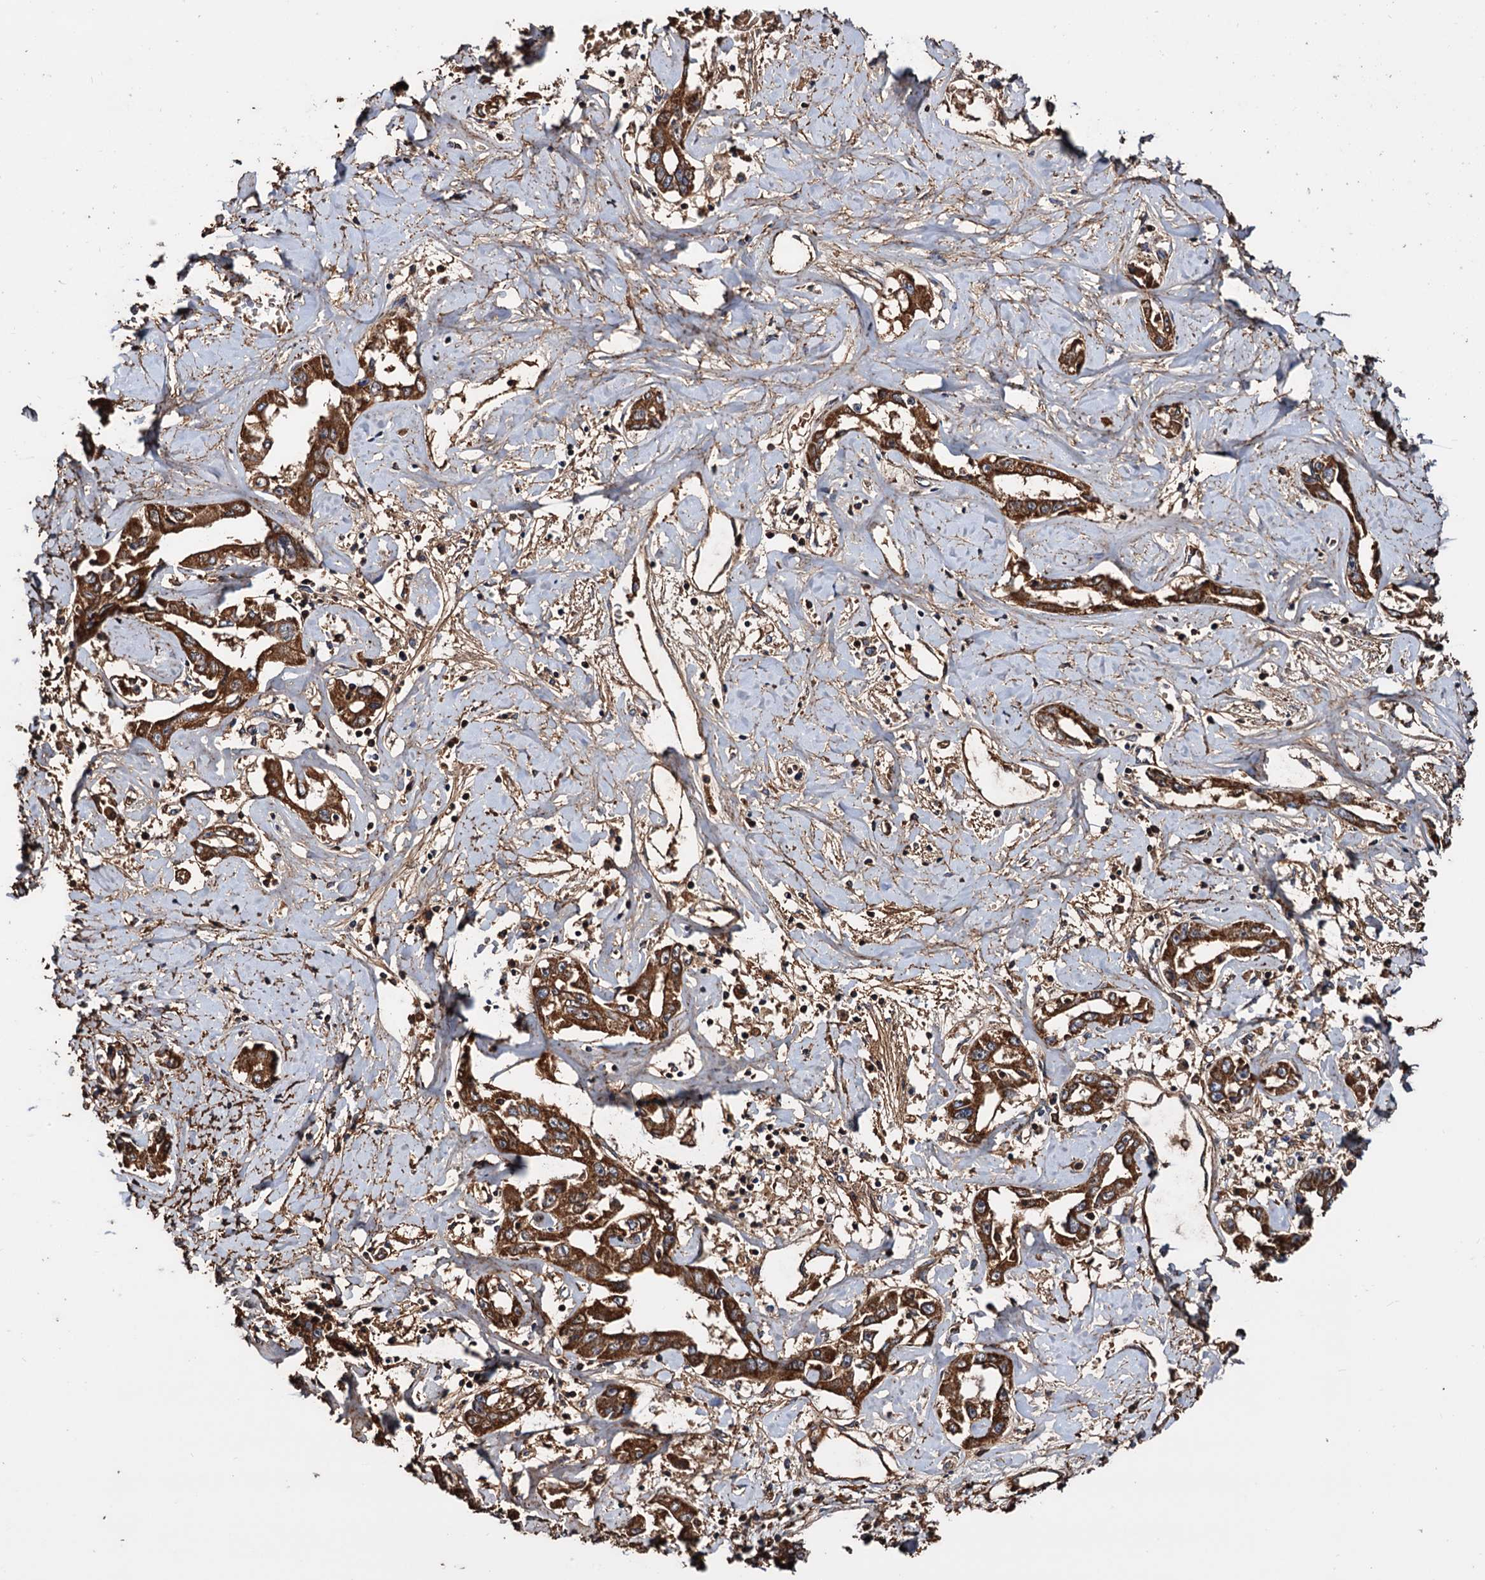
{"staining": {"intensity": "strong", "quantity": ">75%", "location": "cytoplasmic/membranous"}, "tissue": "liver cancer", "cell_type": "Tumor cells", "image_type": "cancer", "snomed": [{"axis": "morphology", "description": "Cholangiocarcinoma"}, {"axis": "topography", "description": "Liver"}], "caption": "Immunohistochemistry (IHC) photomicrograph of neoplastic tissue: human liver cancer stained using immunohistochemistry demonstrates high levels of strong protein expression localized specifically in the cytoplasmic/membranous of tumor cells, appearing as a cytoplasmic/membranous brown color.", "gene": "MRPL42", "patient": {"sex": "male", "age": 59}}